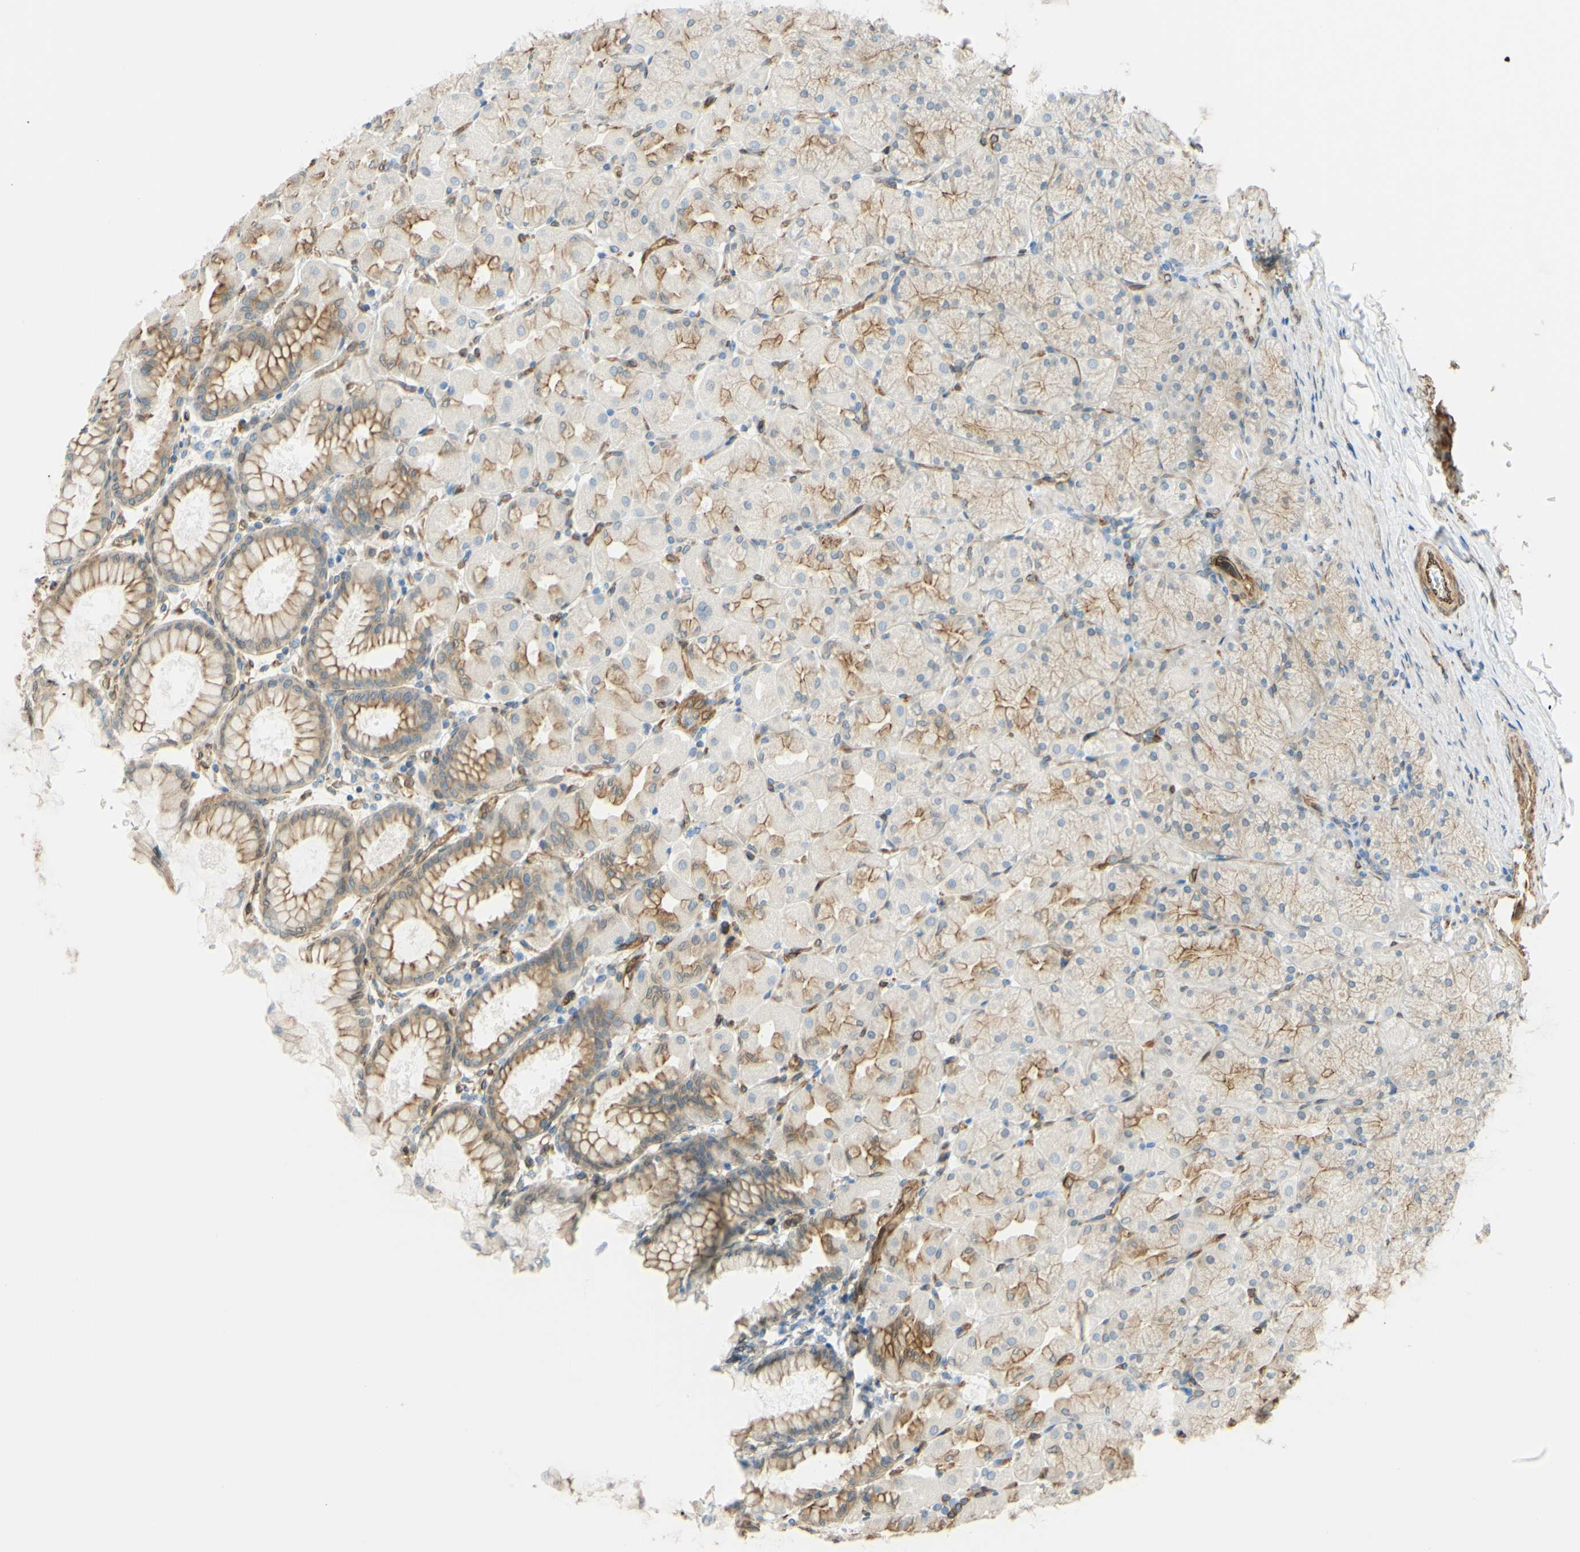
{"staining": {"intensity": "moderate", "quantity": "25%-75%", "location": "cytoplasmic/membranous,nuclear"}, "tissue": "stomach", "cell_type": "Glandular cells", "image_type": "normal", "snomed": [{"axis": "morphology", "description": "Normal tissue, NOS"}, {"axis": "topography", "description": "Stomach, upper"}], "caption": "Brown immunohistochemical staining in unremarkable human stomach shows moderate cytoplasmic/membranous,nuclear staining in approximately 25%-75% of glandular cells.", "gene": "ENDOD1", "patient": {"sex": "female", "age": 56}}